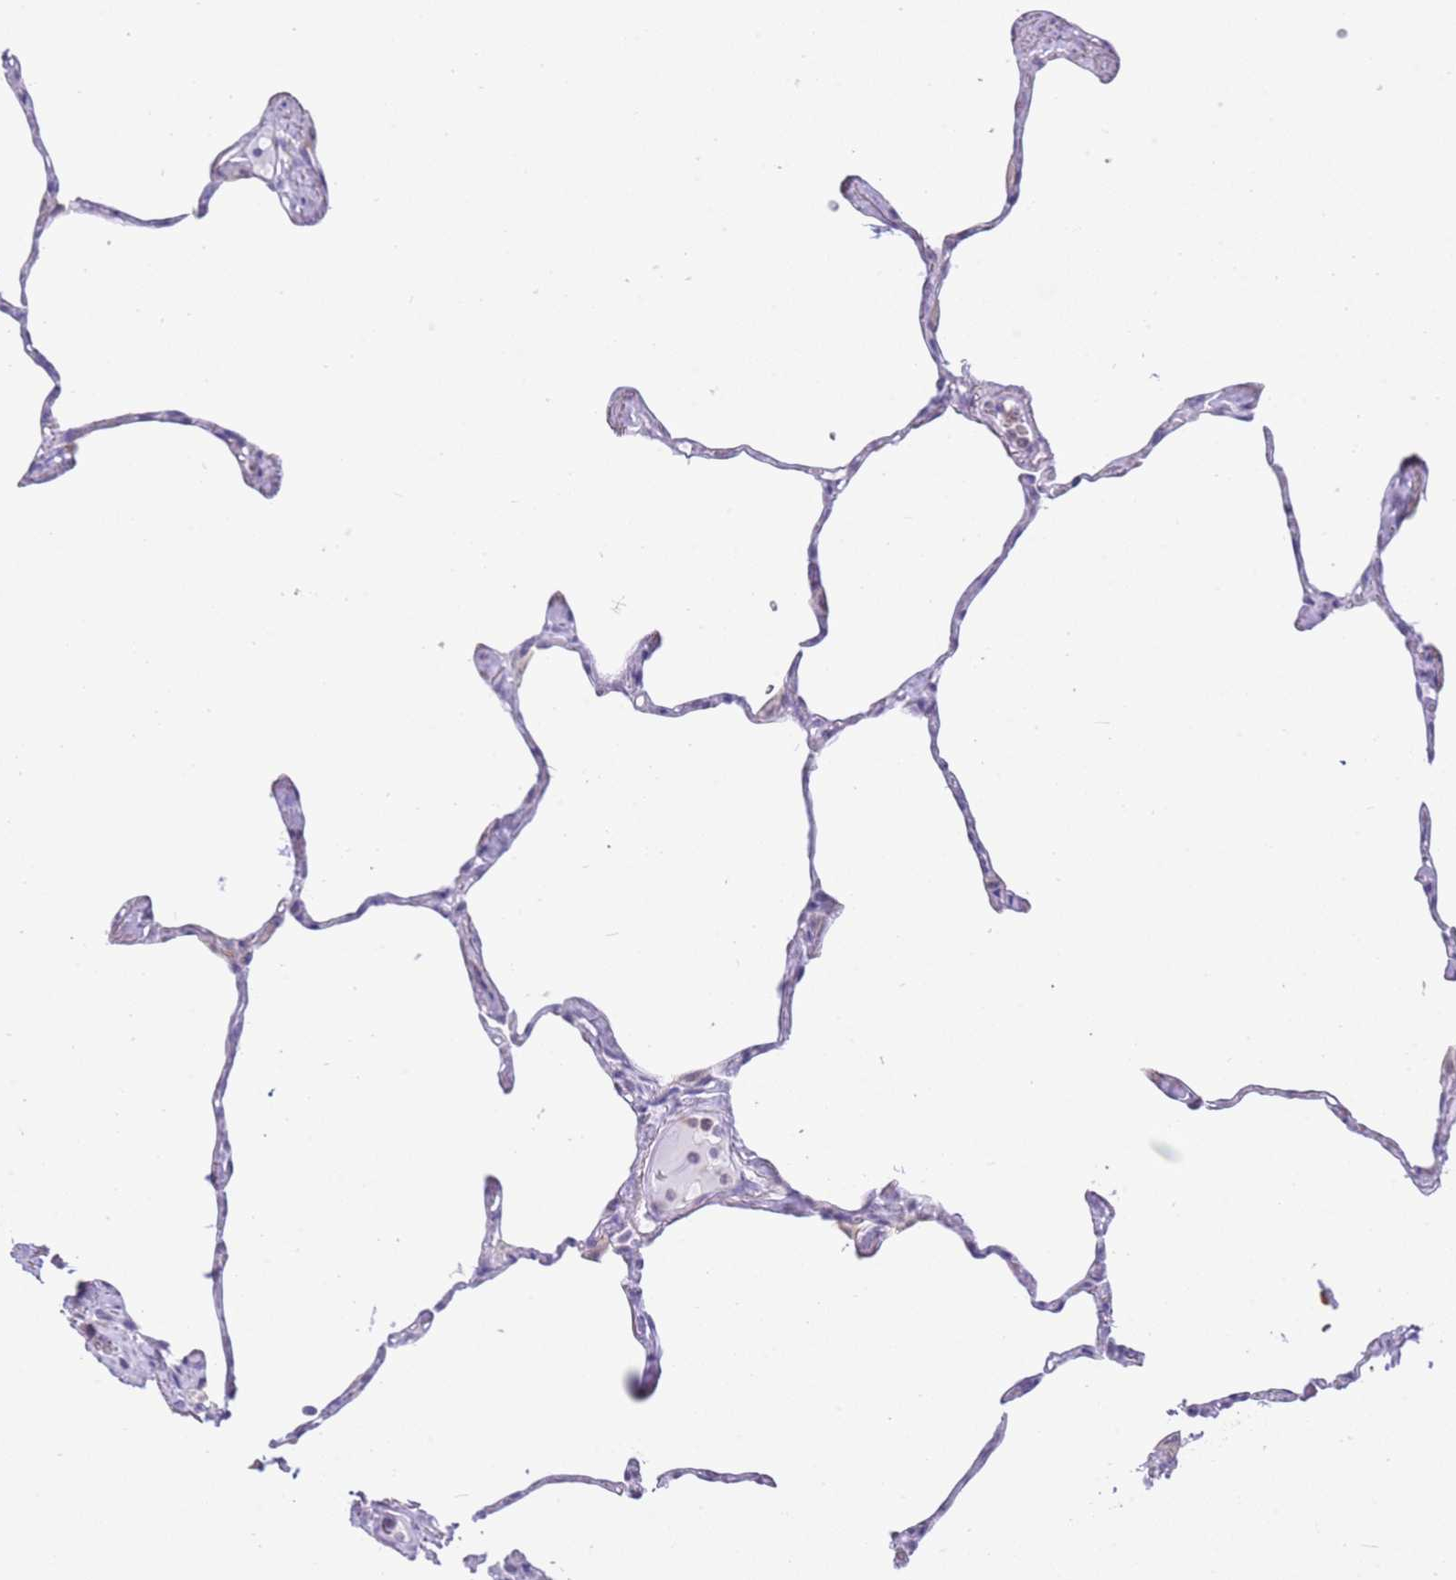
{"staining": {"intensity": "negative", "quantity": "none", "location": "none"}, "tissue": "lung", "cell_type": "Alveolar cells", "image_type": "normal", "snomed": [{"axis": "morphology", "description": "Normal tissue, NOS"}, {"axis": "topography", "description": "Lung"}], "caption": "Immunohistochemistry photomicrograph of normal lung stained for a protein (brown), which shows no staining in alveolar cells.", "gene": "PPP1R17", "patient": {"sex": "male", "age": 65}}